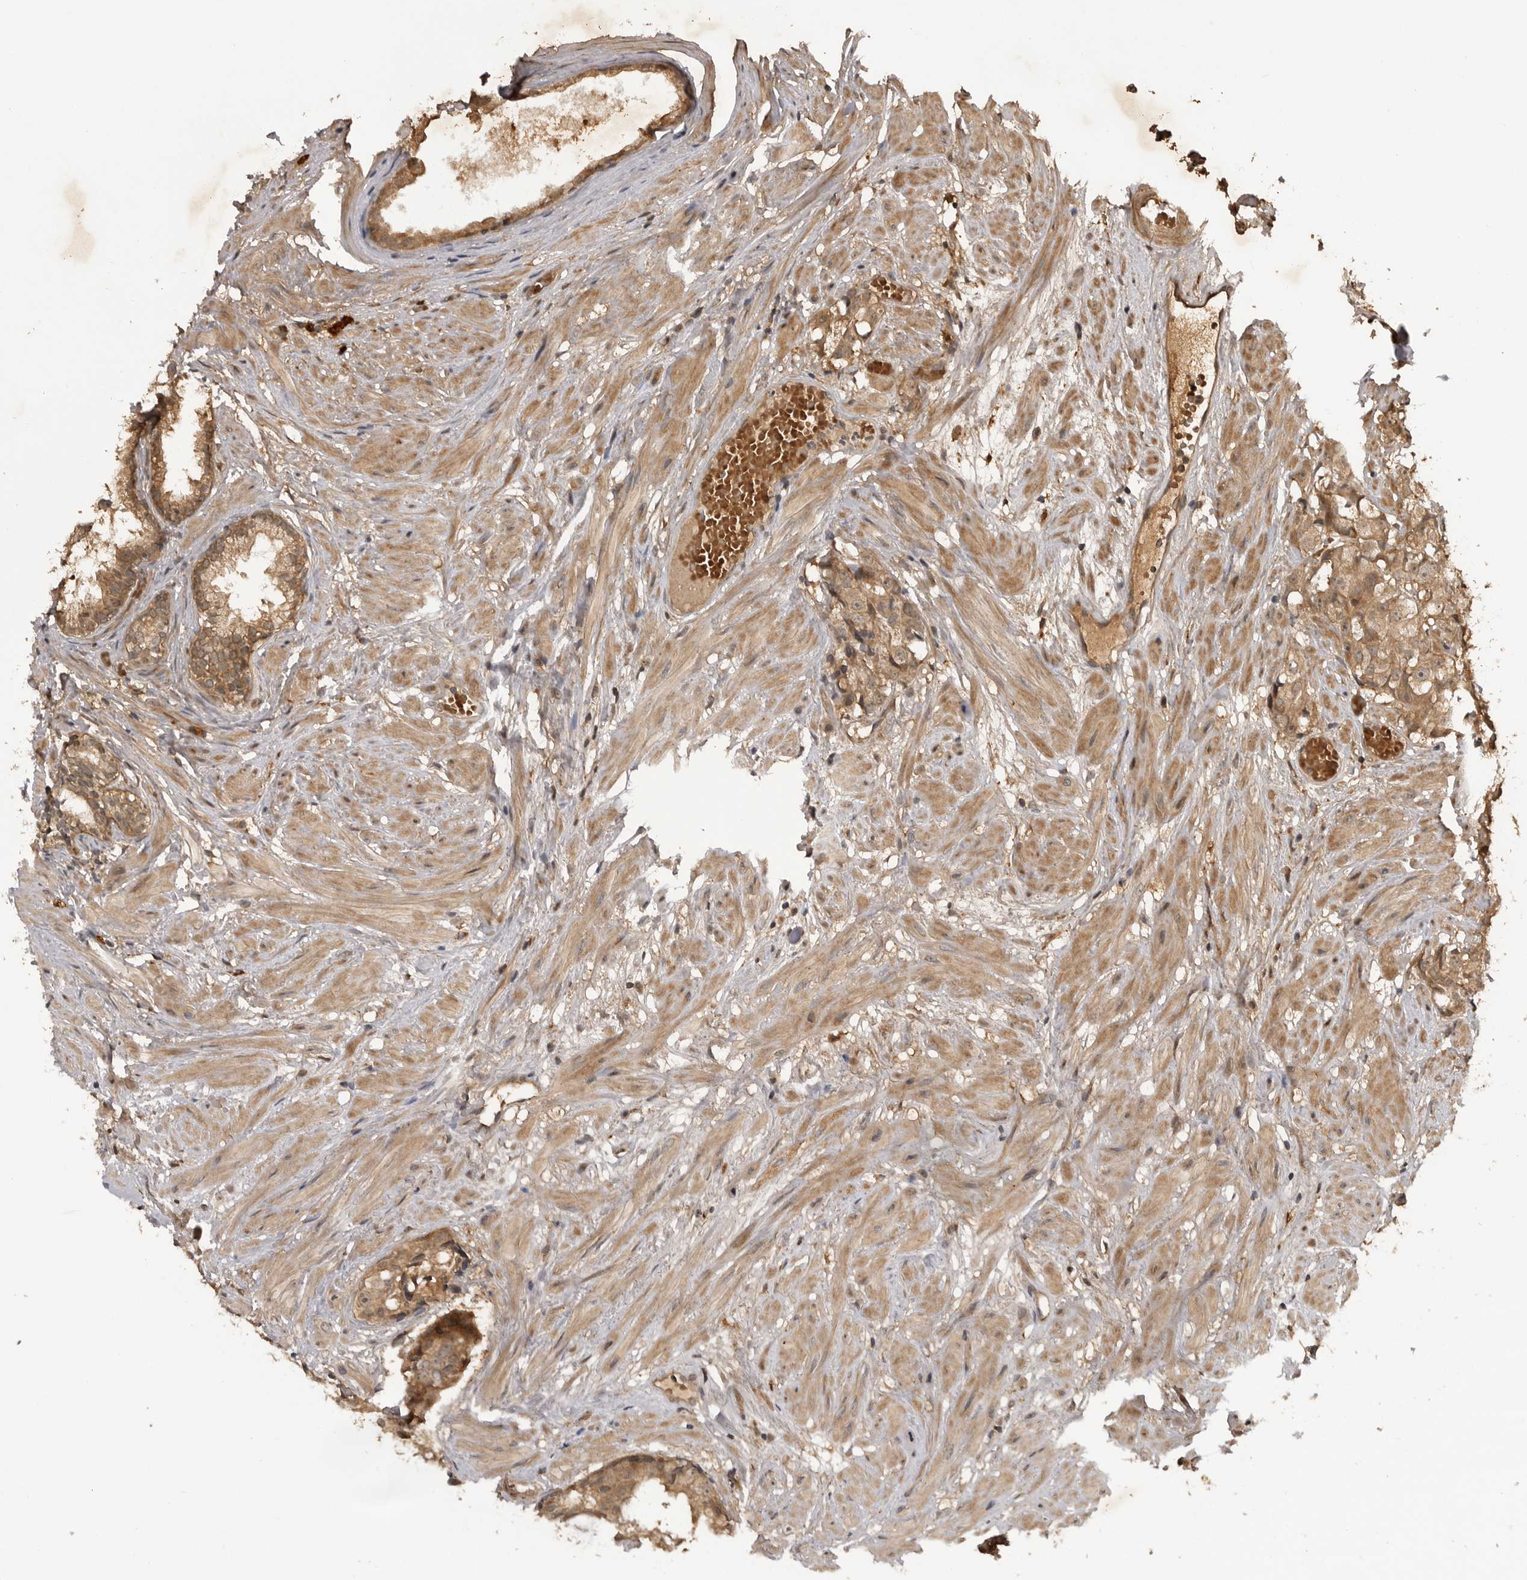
{"staining": {"intensity": "moderate", "quantity": ">75%", "location": "cytoplasmic/membranous"}, "tissue": "prostate cancer", "cell_type": "Tumor cells", "image_type": "cancer", "snomed": [{"axis": "morphology", "description": "Adenocarcinoma, Low grade"}, {"axis": "topography", "description": "Prostate"}], "caption": "Moderate cytoplasmic/membranous protein positivity is identified in approximately >75% of tumor cells in prostate adenocarcinoma (low-grade). (brown staining indicates protein expression, while blue staining denotes nuclei).", "gene": "AKAP7", "patient": {"sex": "male", "age": 88}}